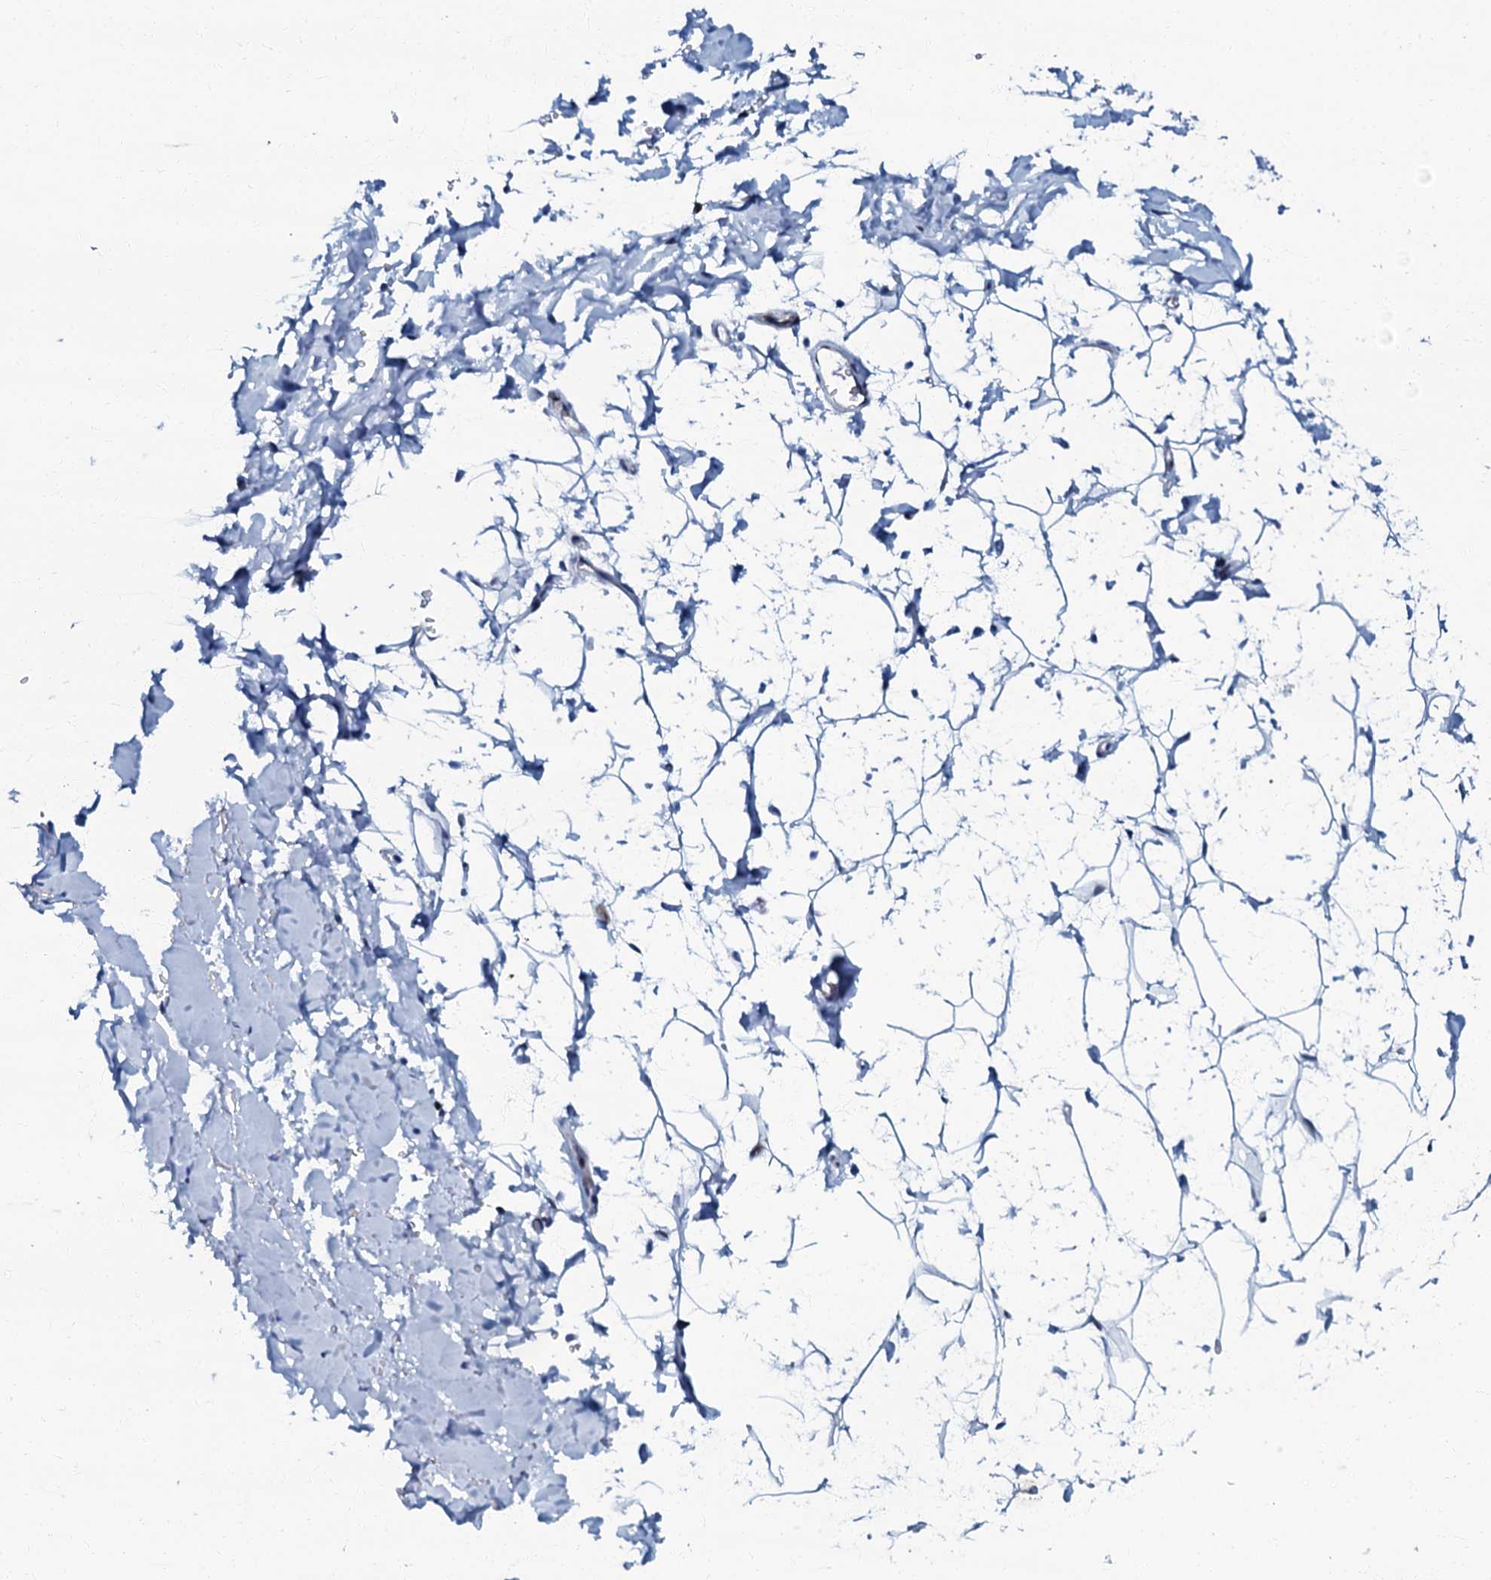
{"staining": {"intensity": "negative", "quantity": "none", "location": "none"}, "tissue": "adipose tissue", "cell_type": "Adipocytes", "image_type": "normal", "snomed": [{"axis": "morphology", "description": "Normal tissue, NOS"}, {"axis": "topography", "description": "Breast"}], "caption": "Immunohistochemistry micrograph of unremarkable adipose tissue stained for a protein (brown), which reveals no staining in adipocytes.", "gene": "MFSD5", "patient": {"sex": "female", "age": 26}}